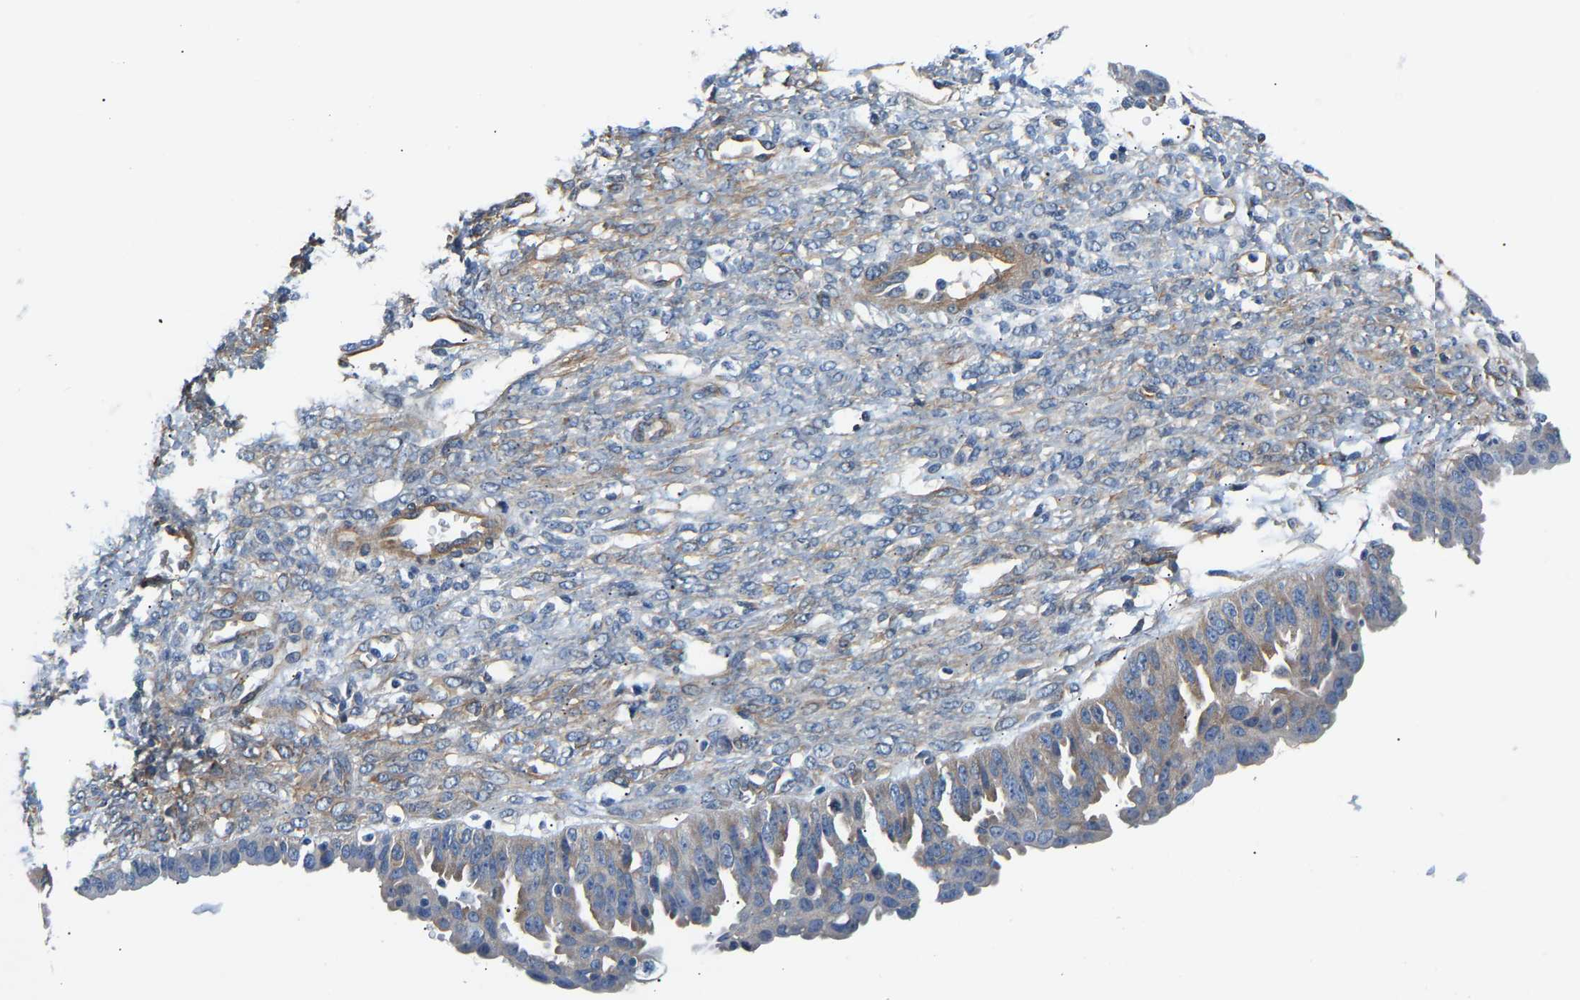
{"staining": {"intensity": "negative", "quantity": "none", "location": "none"}, "tissue": "ovarian cancer", "cell_type": "Tumor cells", "image_type": "cancer", "snomed": [{"axis": "morphology", "description": "Cystadenocarcinoma, serous, NOS"}, {"axis": "topography", "description": "Ovary"}], "caption": "Tumor cells are negative for protein expression in human ovarian serous cystadenocarcinoma. (Stains: DAB (3,3'-diaminobenzidine) immunohistochemistry with hematoxylin counter stain, Microscopy: brightfield microscopy at high magnification).", "gene": "PAWR", "patient": {"sex": "female", "age": 58}}